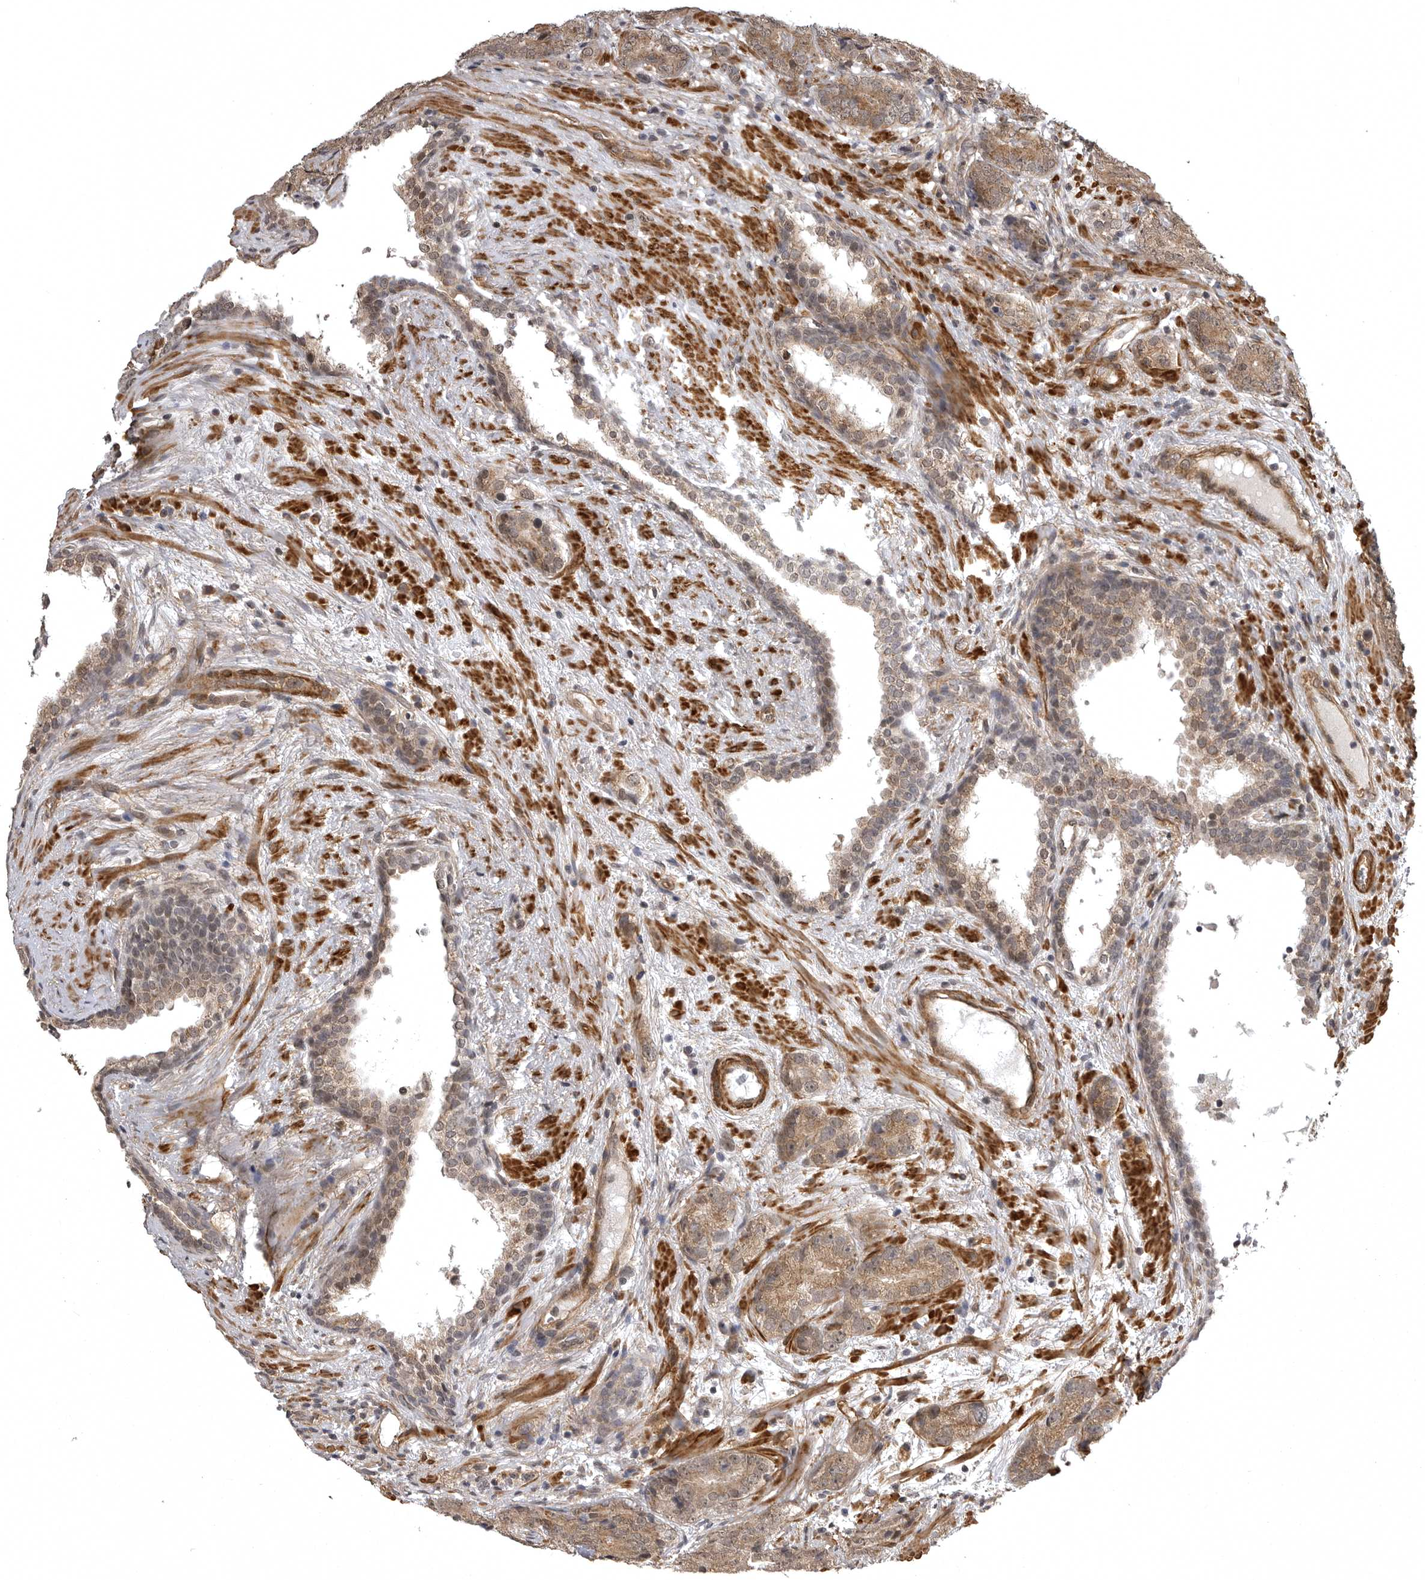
{"staining": {"intensity": "weak", "quantity": ">75%", "location": "cytoplasmic/membranous,nuclear"}, "tissue": "prostate cancer", "cell_type": "Tumor cells", "image_type": "cancer", "snomed": [{"axis": "morphology", "description": "Adenocarcinoma, High grade"}, {"axis": "topography", "description": "Prostate"}], "caption": "There is low levels of weak cytoplasmic/membranous and nuclear positivity in tumor cells of prostate adenocarcinoma (high-grade), as demonstrated by immunohistochemical staining (brown color).", "gene": "SNX16", "patient": {"sex": "male", "age": 56}}